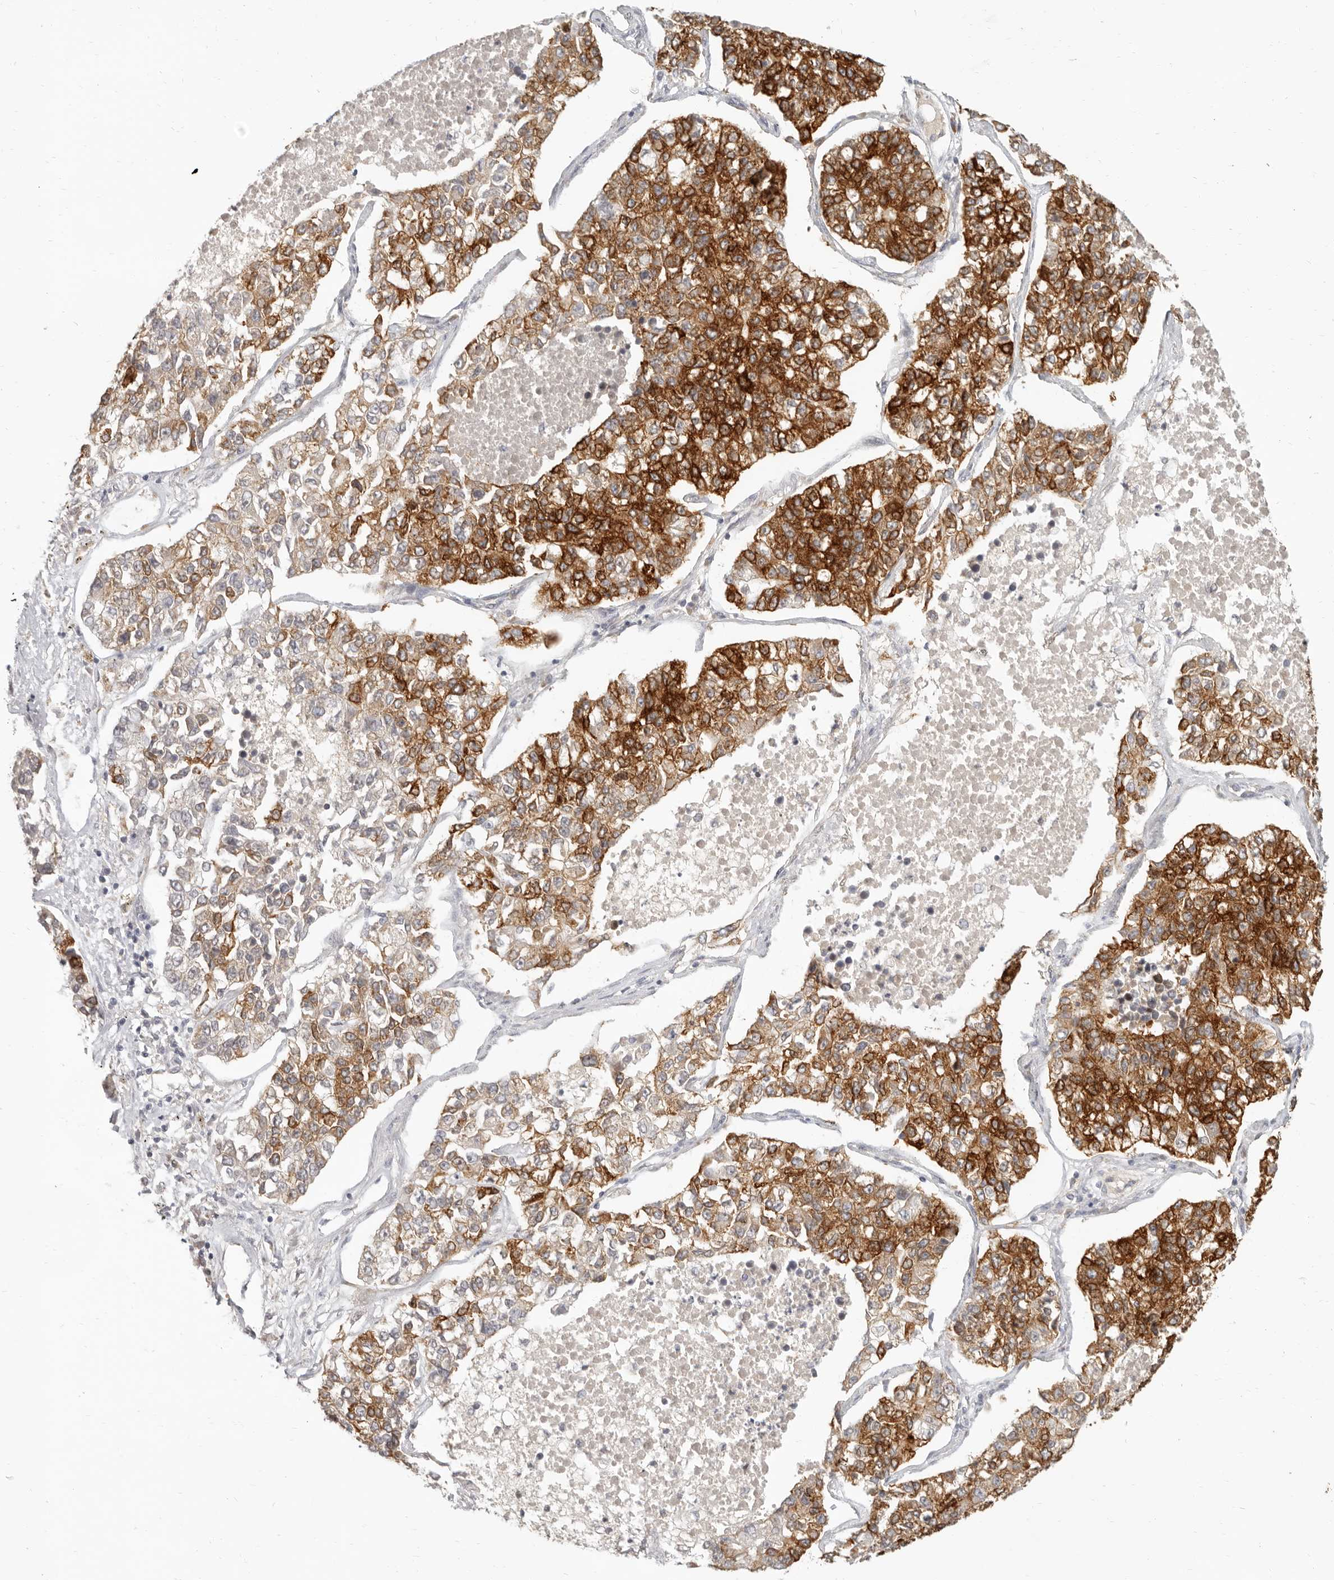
{"staining": {"intensity": "strong", "quantity": ">75%", "location": "cytoplasmic/membranous"}, "tissue": "lung cancer", "cell_type": "Tumor cells", "image_type": "cancer", "snomed": [{"axis": "morphology", "description": "Adenocarcinoma, NOS"}, {"axis": "topography", "description": "Lung"}], "caption": "Protein analysis of lung cancer (adenocarcinoma) tissue exhibits strong cytoplasmic/membranous positivity in approximately >75% of tumor cells. The staining is performed using DAB brown chromogen to label protein expression. The nuclei are counter-stained blue using hematoxylin.", "gene": "PABPC4", "patient": {"sex": "male", "age": 49}}